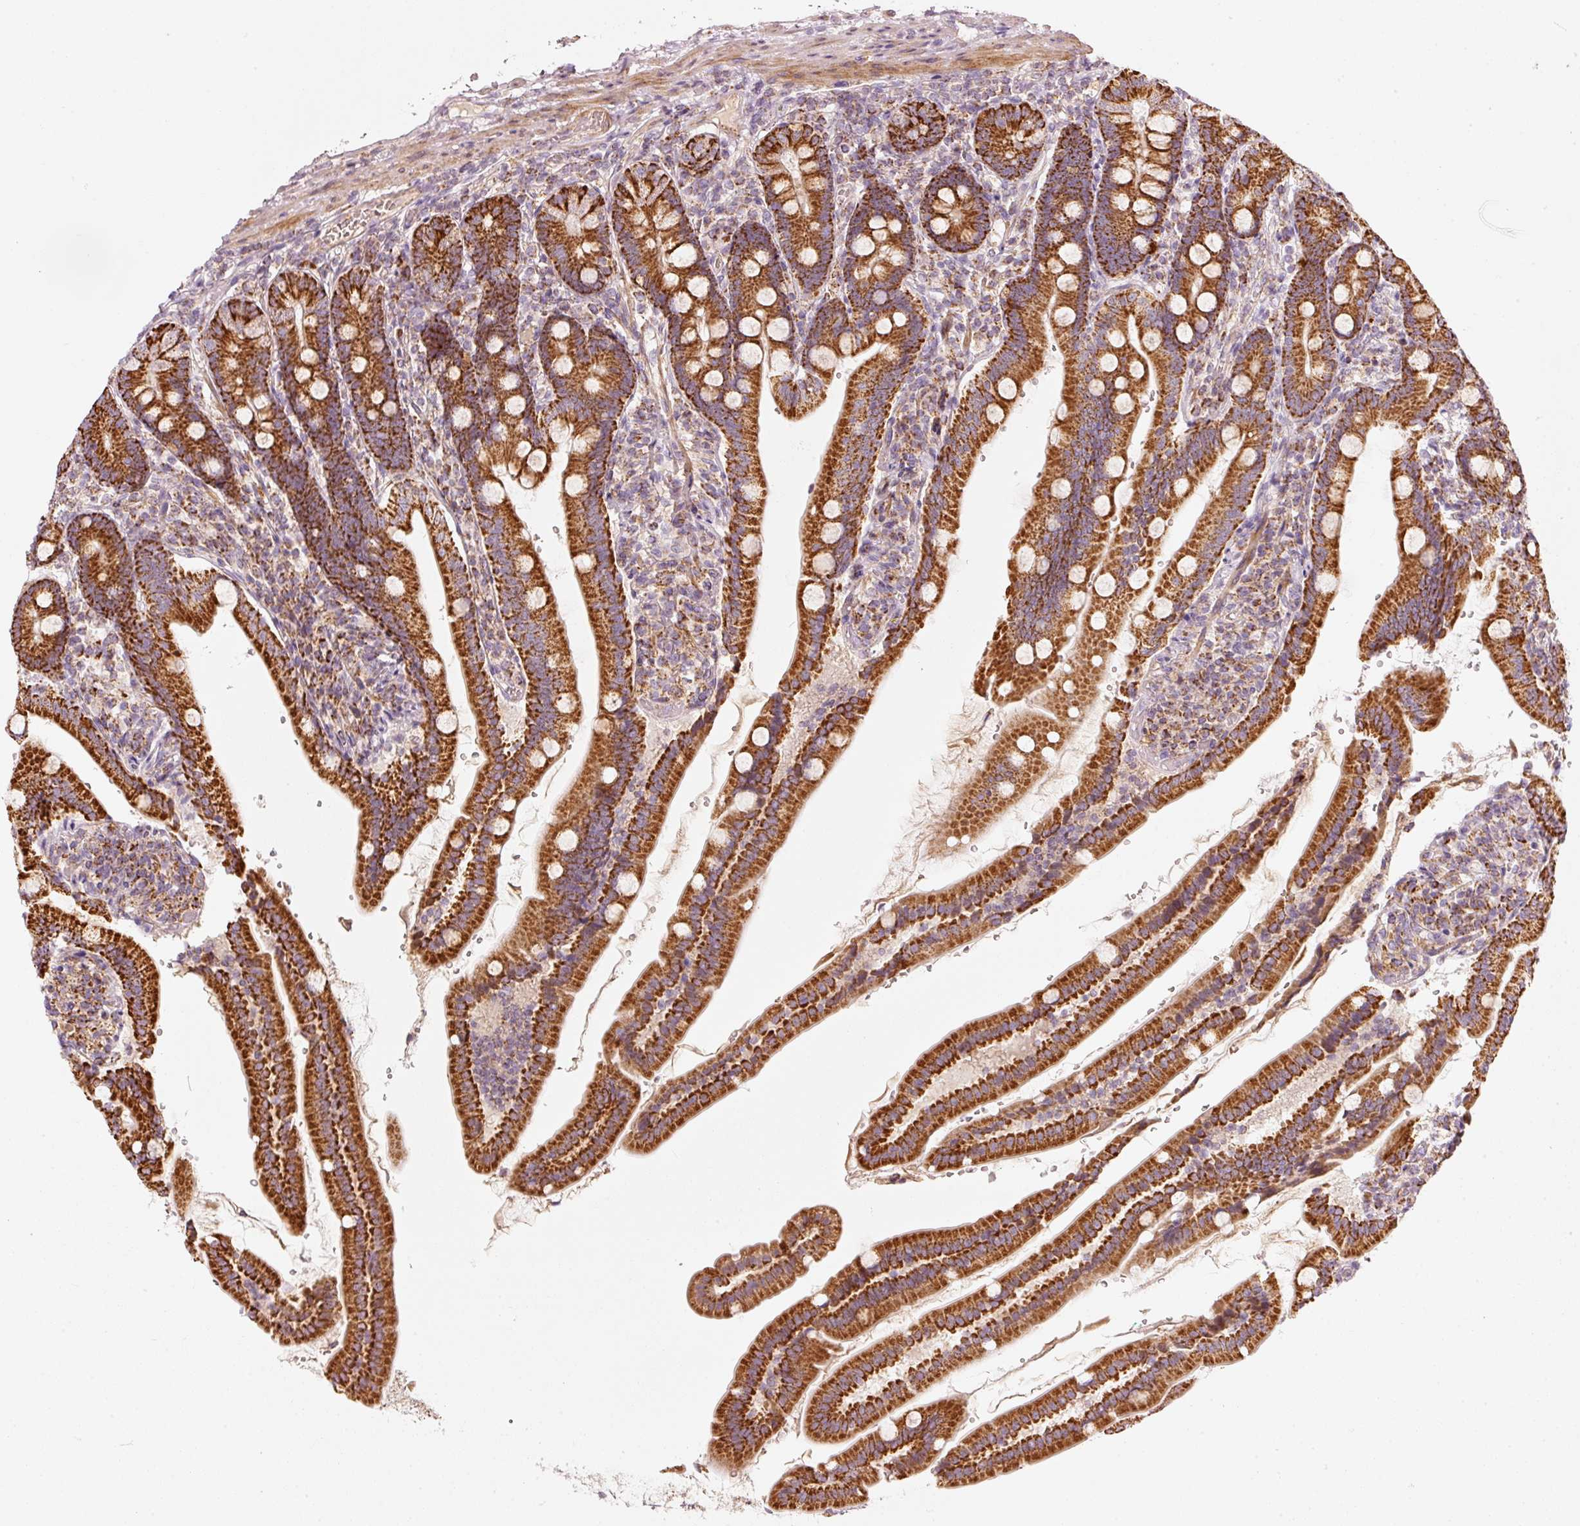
{"staining": {"intensity": "strong", "quantity": ">75%", "location": "cytoplasmic/membranous"}, "tissue": "duodenum", "cell_type": "Glandular cells", "image_type": "normal", "snomed": [{"axis": "morphology", "description": "Normal tissue, NOS"}, {"axis": "topography", "description": "Duodenum"}], "caption": "IHC (DAB) staining of unremarkable duodenum shows strong cytoplasmic/membranous protein positivity in approximately >75% of glandular cells. (DAB = brown stain, brightfield microscopy at high magnification).", "gene": "C17orf98", "patient": {"sex": "female", "age": 67}}